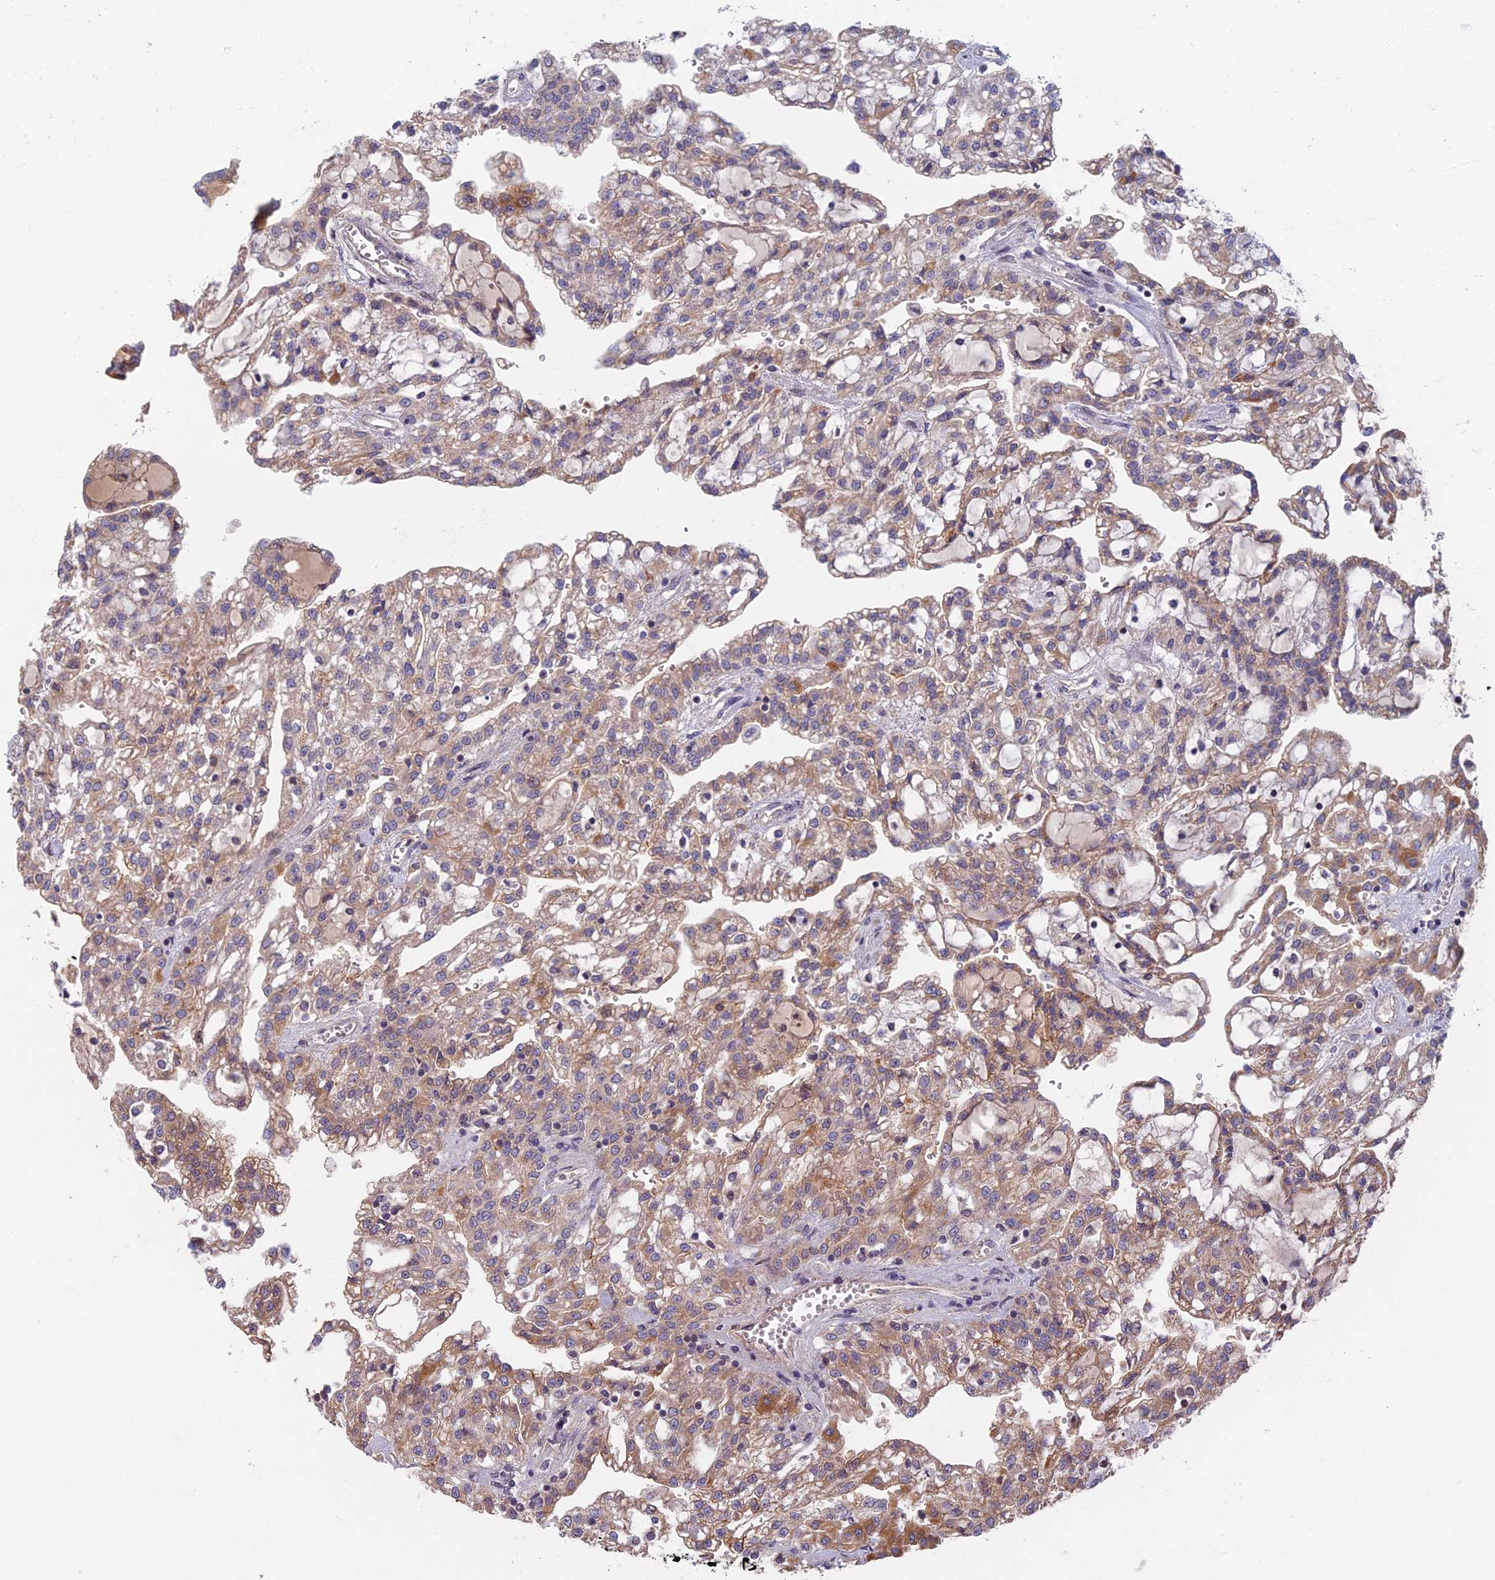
{"staining": {"intensity": "moderate", "quantity": "25%-75%", "location": "cytoplasmic/membranous"}, "tissue": "renal cancer", "cell_type": "Tumor cells", "image_type": "cancer", "snomed": [{"axis": "morphology", "description": "Adenocarcinoma, NOS"}, {"axis": "topography", "description": "Kidney"}], "caption": "Immunohistochemical staining of human adenocarcinoma (renal) shows moderate cytoplasmic/membranous protein expression in approximately 25%-75% of tumor cells.", "gene": "SOGA1", "patient": {"sex": "male", "age": 63}}